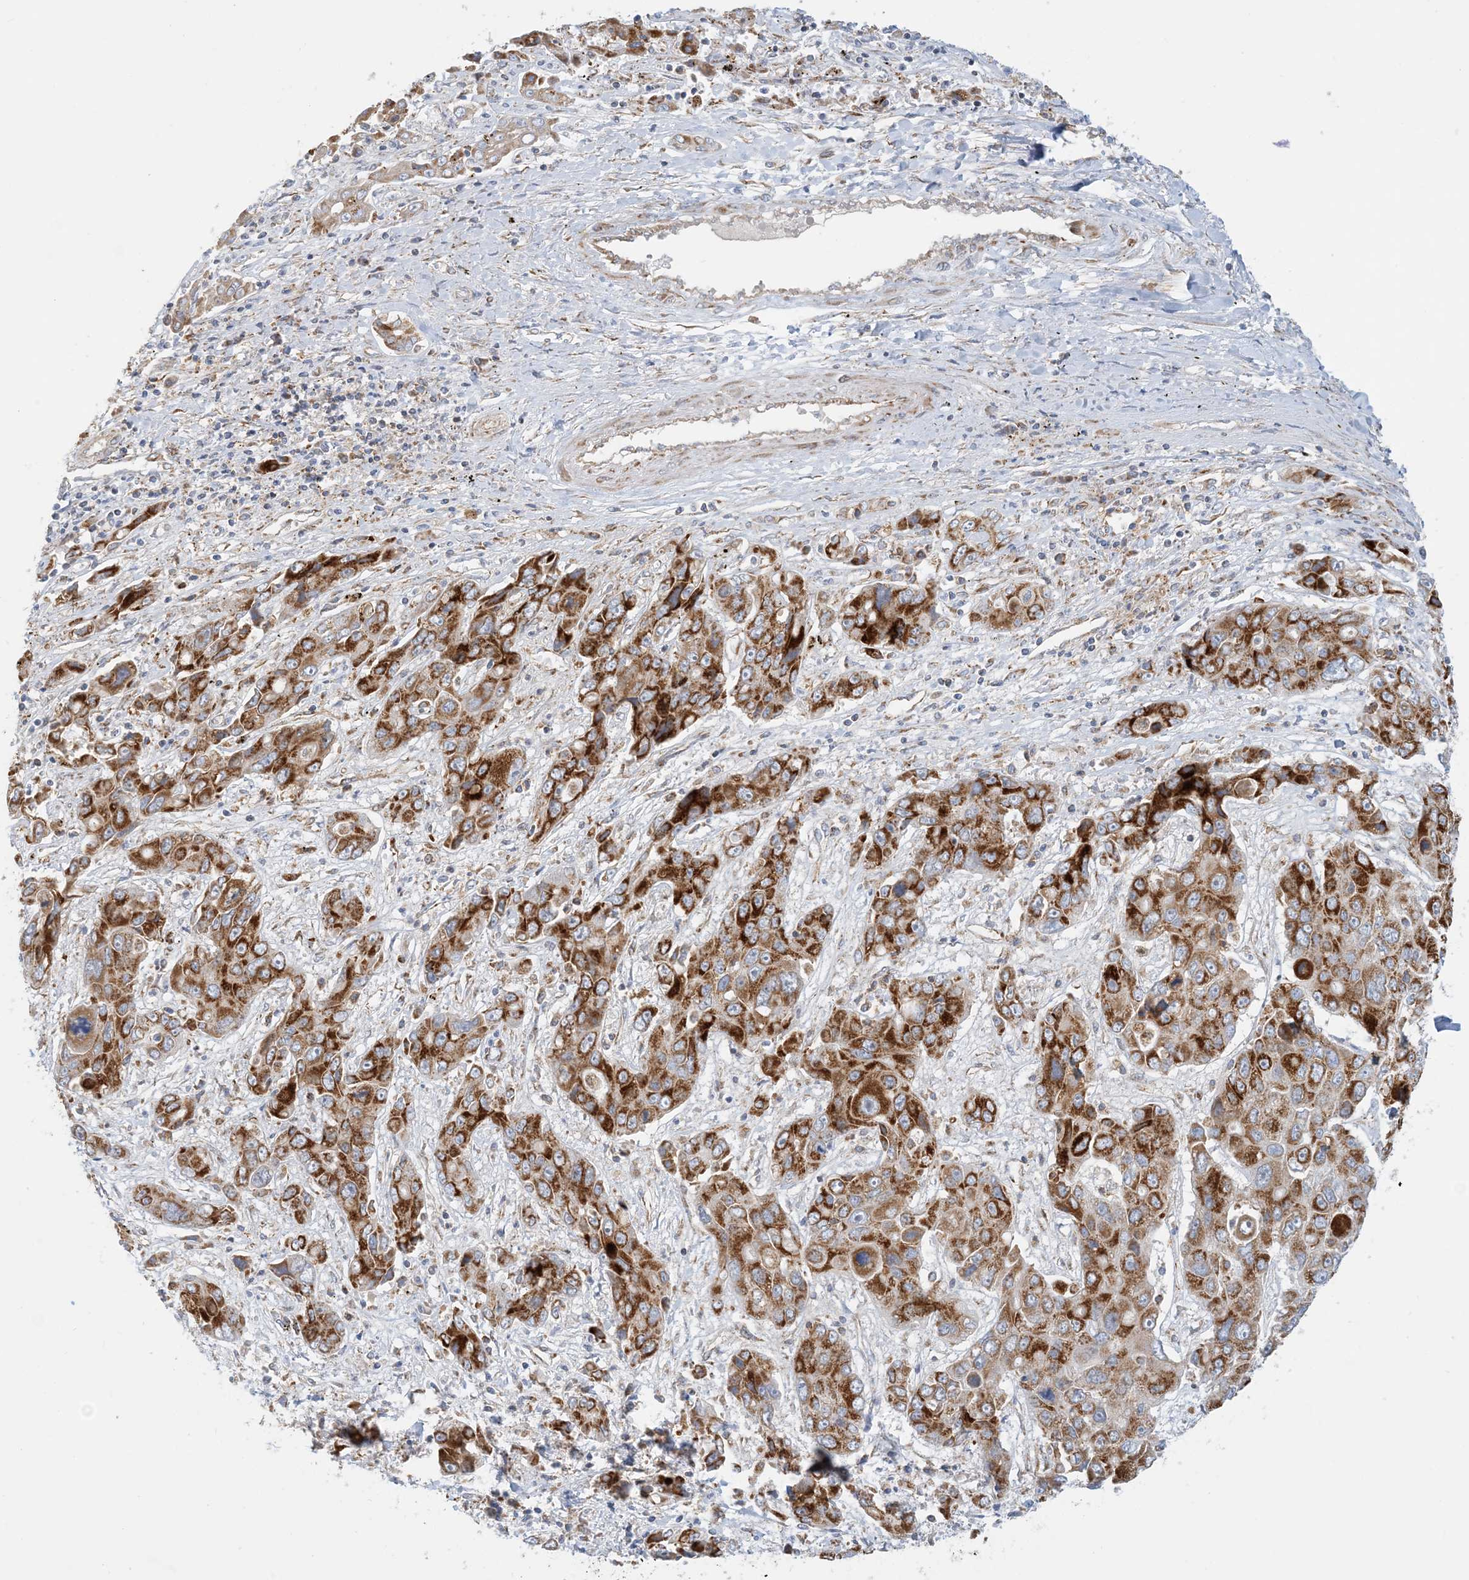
{"staining": {"intensity": "strong", "quantity": ">75%", "location": "cytoplasmic/membranous"}, "tissue": "liver cancer", "cell_type": "Tumor cells", "image_type": "cancer", "snomed": [{"axis": "morphology", "description": "Cholangiocarcinoma"}, {"axis": "topography", "description": "Liver"}], "caption": "A micrograph of cholangiocarcinoma (liver) stained for a protein reveals strong cytoplasmic/membranous brown staining in tumor cells. The protein of interest is shown in brown color, while the nuclei are stained blue.", "gene": "COA3", "patient": {"sex": "male", "age": 67}}